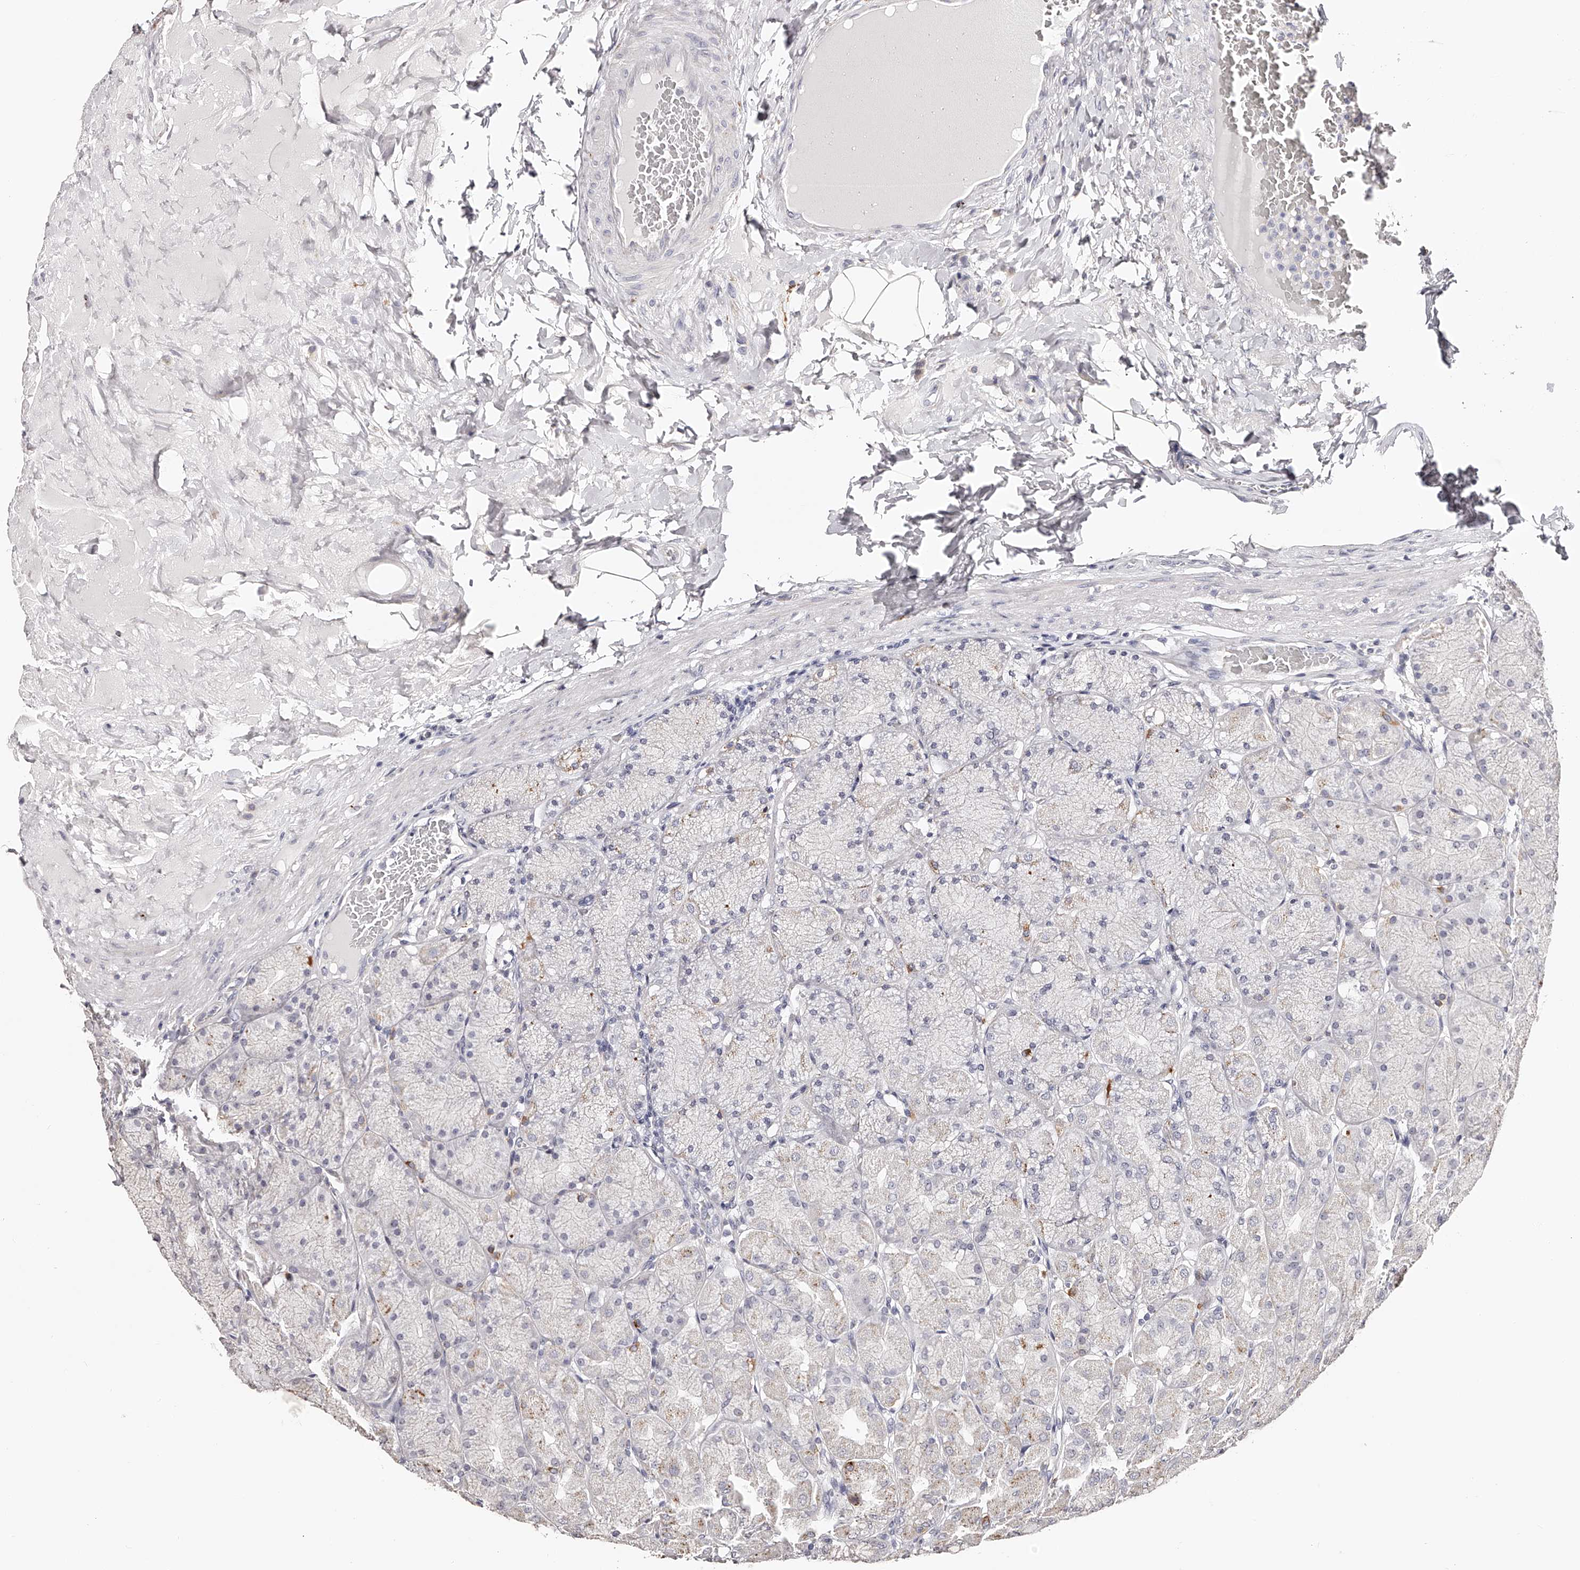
{"staining": {"intensity": "weak", "quantity": "<25%", "location": "cytoplasmic/membranous"}, "tissue": "stomach", "cell_type": "Glandular cells", "image_type": "normal", "snomed": [{"axis": "morphology", "description": "Normal tissue, NOS"}, {"axis": "topography", "description": "Stomach, upper"}], "caption": "Glandular cells show no significant positivity in unremarkable stomach. (Brightfield microscopy of DAB (3,3'-diaminobenzidine) immunohistochemistry at high magnification).", "gene": "SLC35D3", "patient": {"sex": "female", "age": 56}}